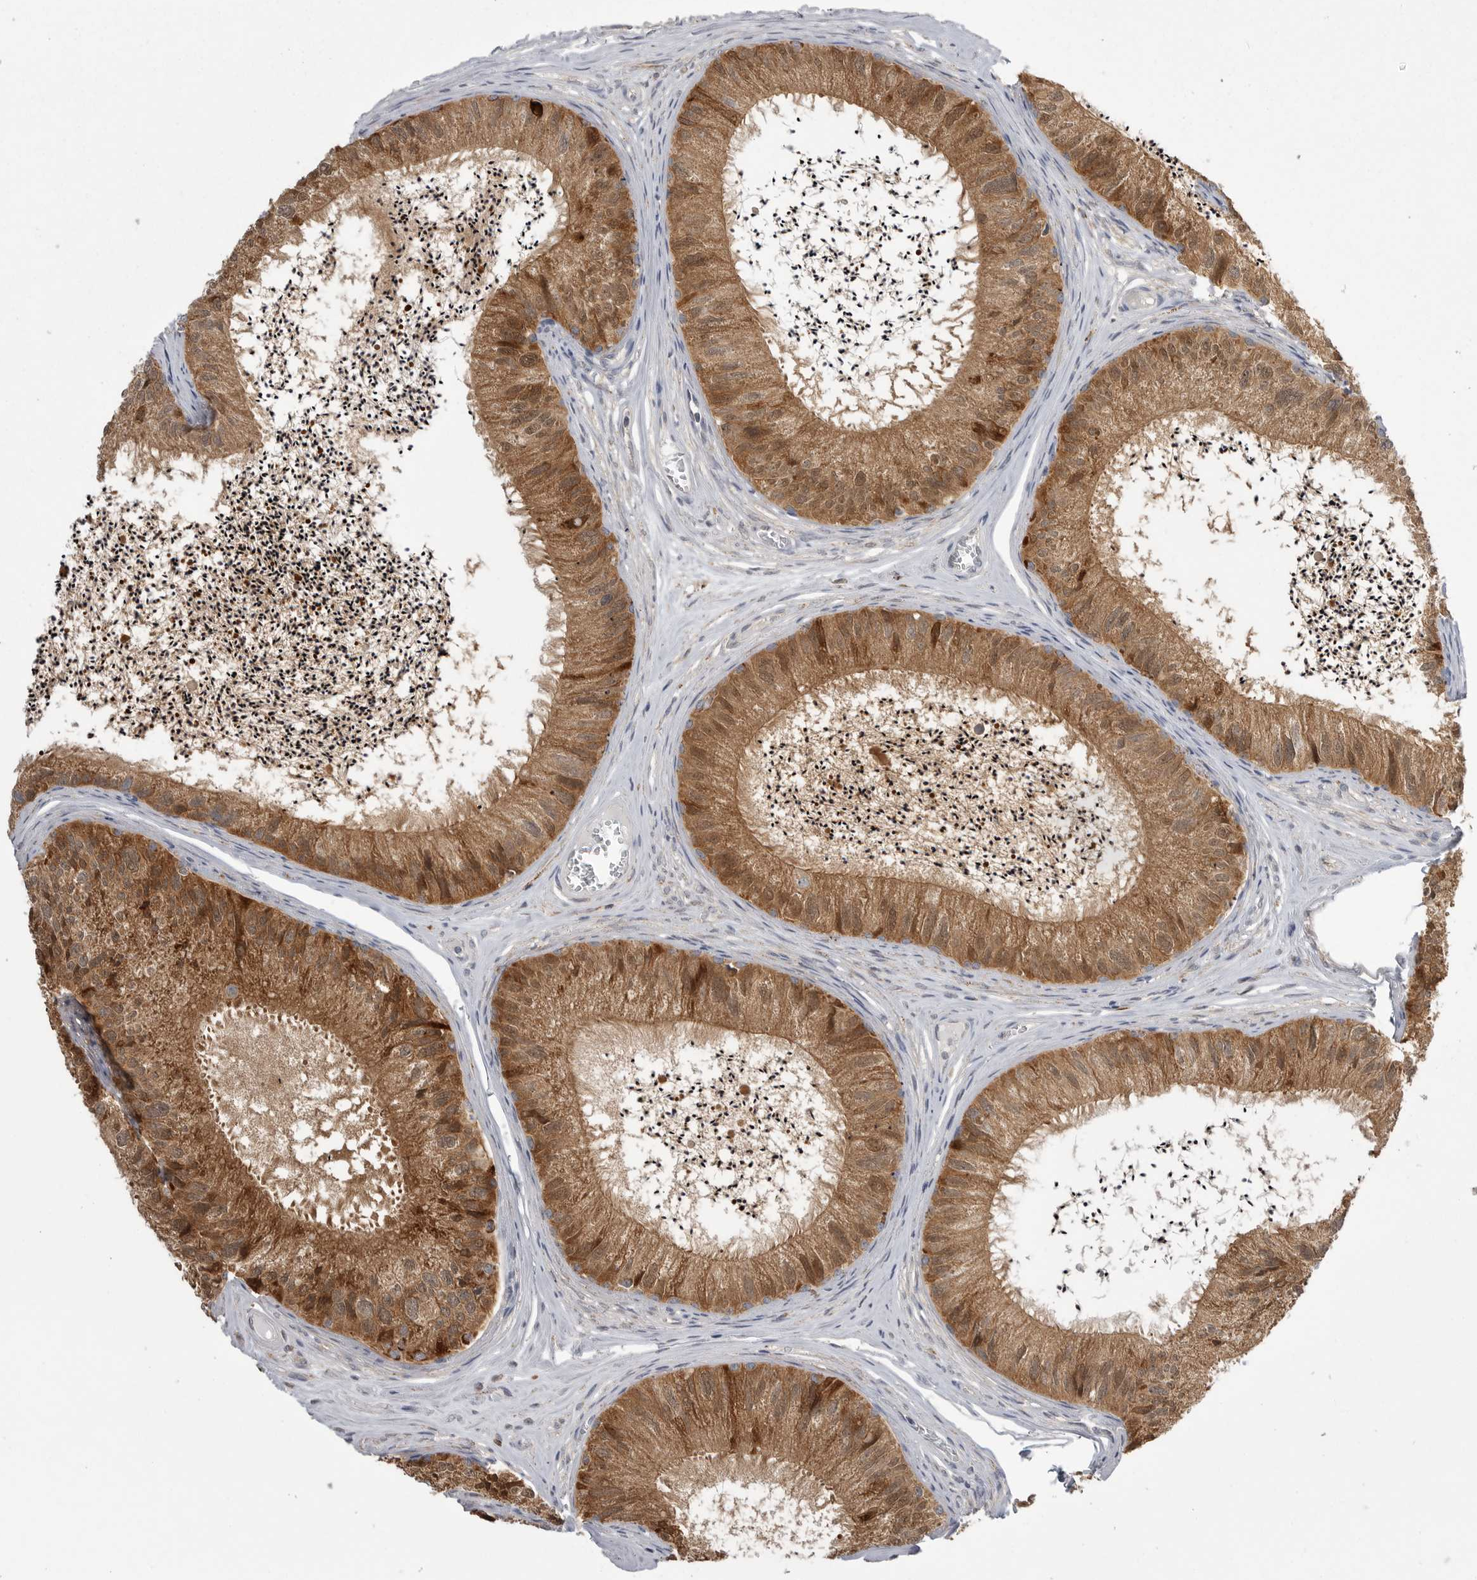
{"staining": {"intensity": "strong", "quantity": ">75%", "location": "cytoplasmic/membranous"}, "tissue": "epididymis", "cell_type": "Glandular cells", "image_type": "normal", "snomed": [{"axis": "morphology", "description": "Normal tissue, NOS"}, {"axis": "topography", "description": "Epididymis"}], "caption": "Strong cytoplasmic/membranous positivity for a protein is present in about >75% of glandular cells of normal epididymis using immunohistochemistry (IHC).", "gene": "KYAT3", "patient": {"sex": "male", "age": 79}}